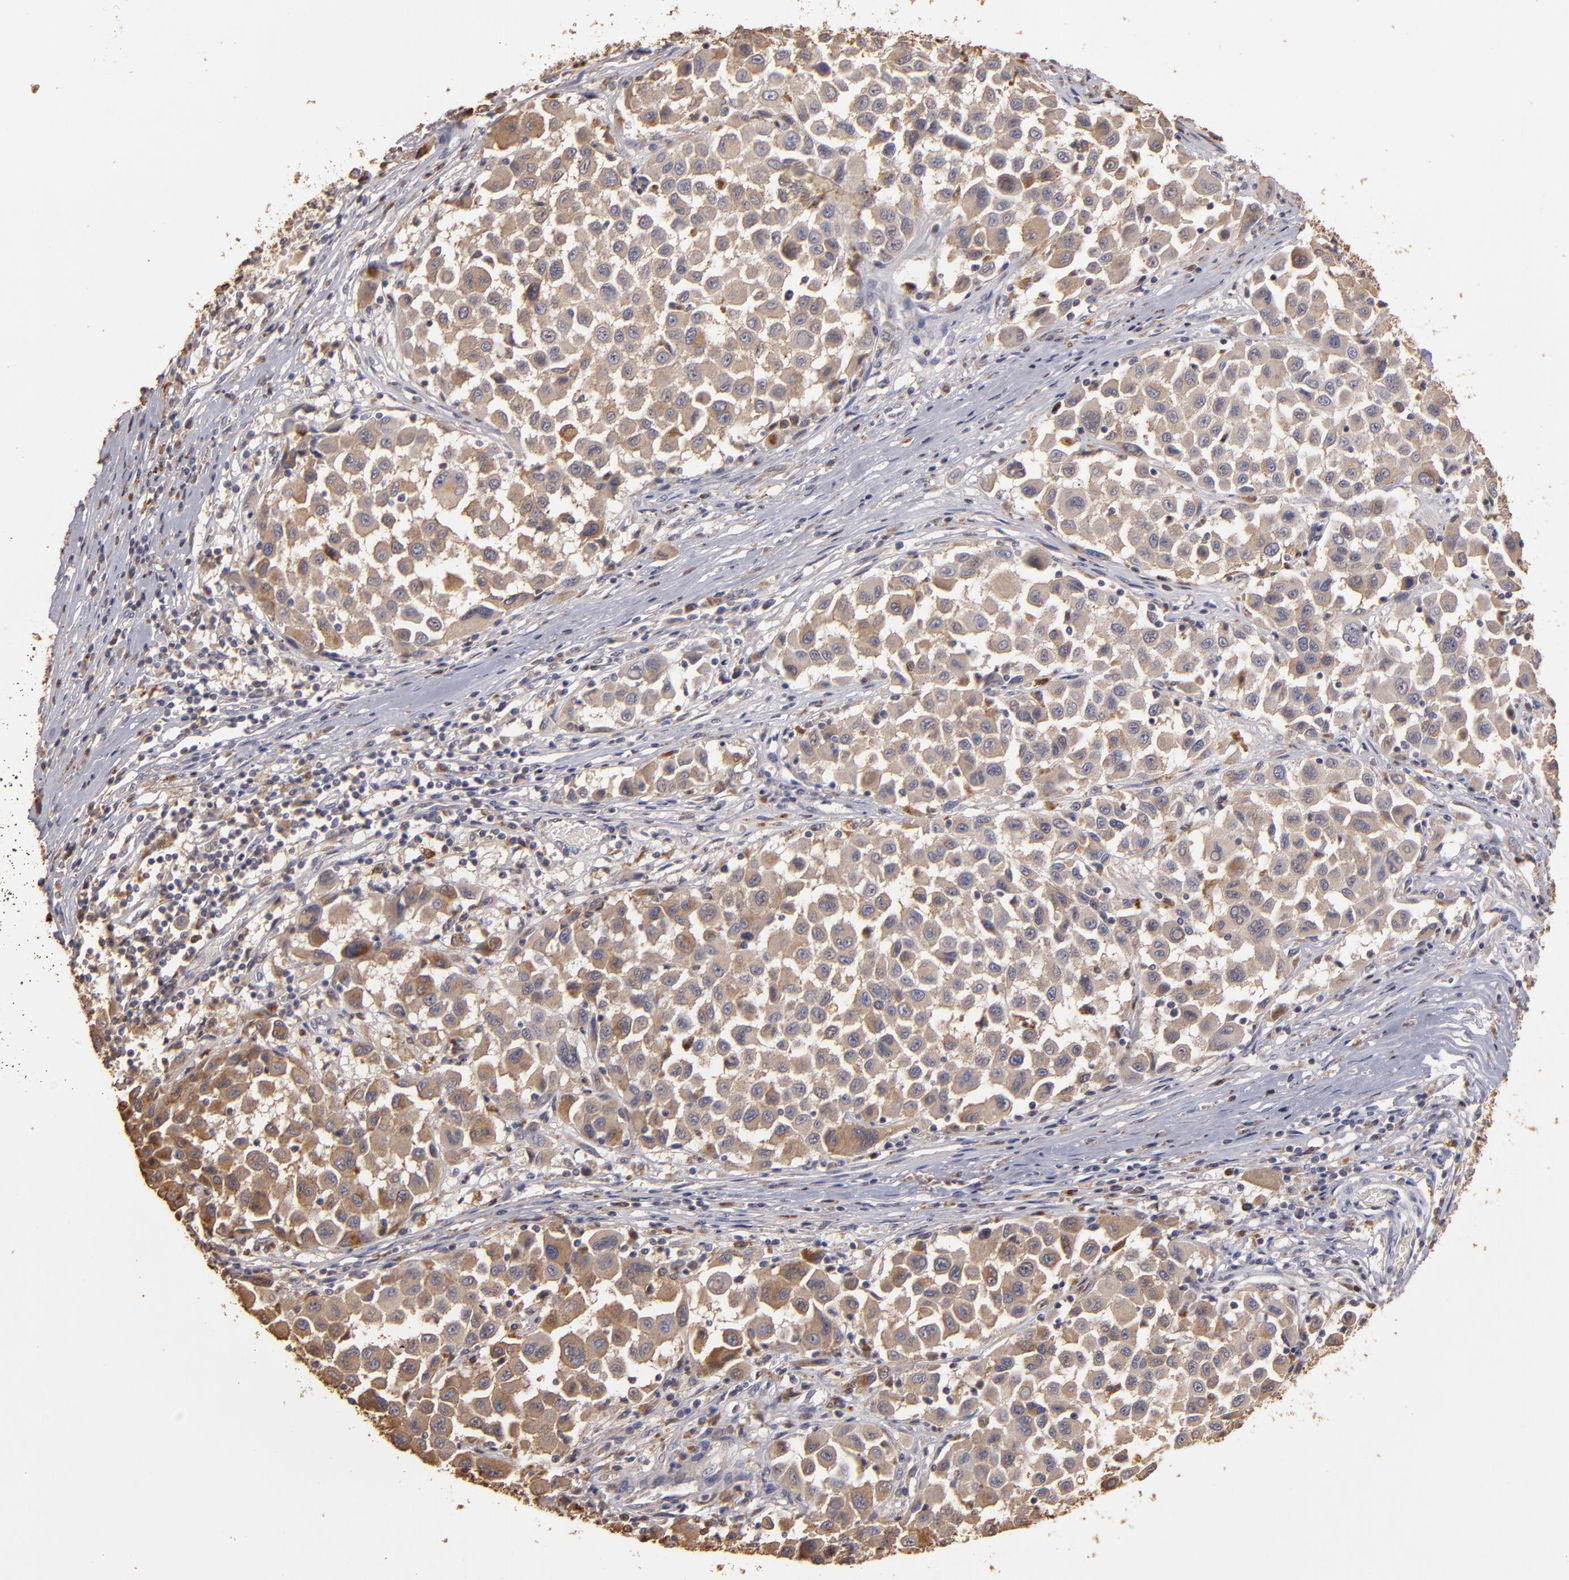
{"staining": {"intensity": "moderate", "quantity": ">75%", "location": "cytoplasmic/membranous"}, "tissue": "melanoma", "cell_type": "Tumor cells", "image_type": "cancer", "snomed": [{"axis": "morphology", "description": "Malignant melanoma, Metastatic site"}, {"axis": "topography", "description": "Lymph node"}], "caption": "The immunohistochemical stain shows moderate cytoplasmic/membranous expression in tumor cells of malignant melanoma (metastatic site) tissue.", "gene": "TRAF1", "patient": {"sex": "male", "age": 61}}